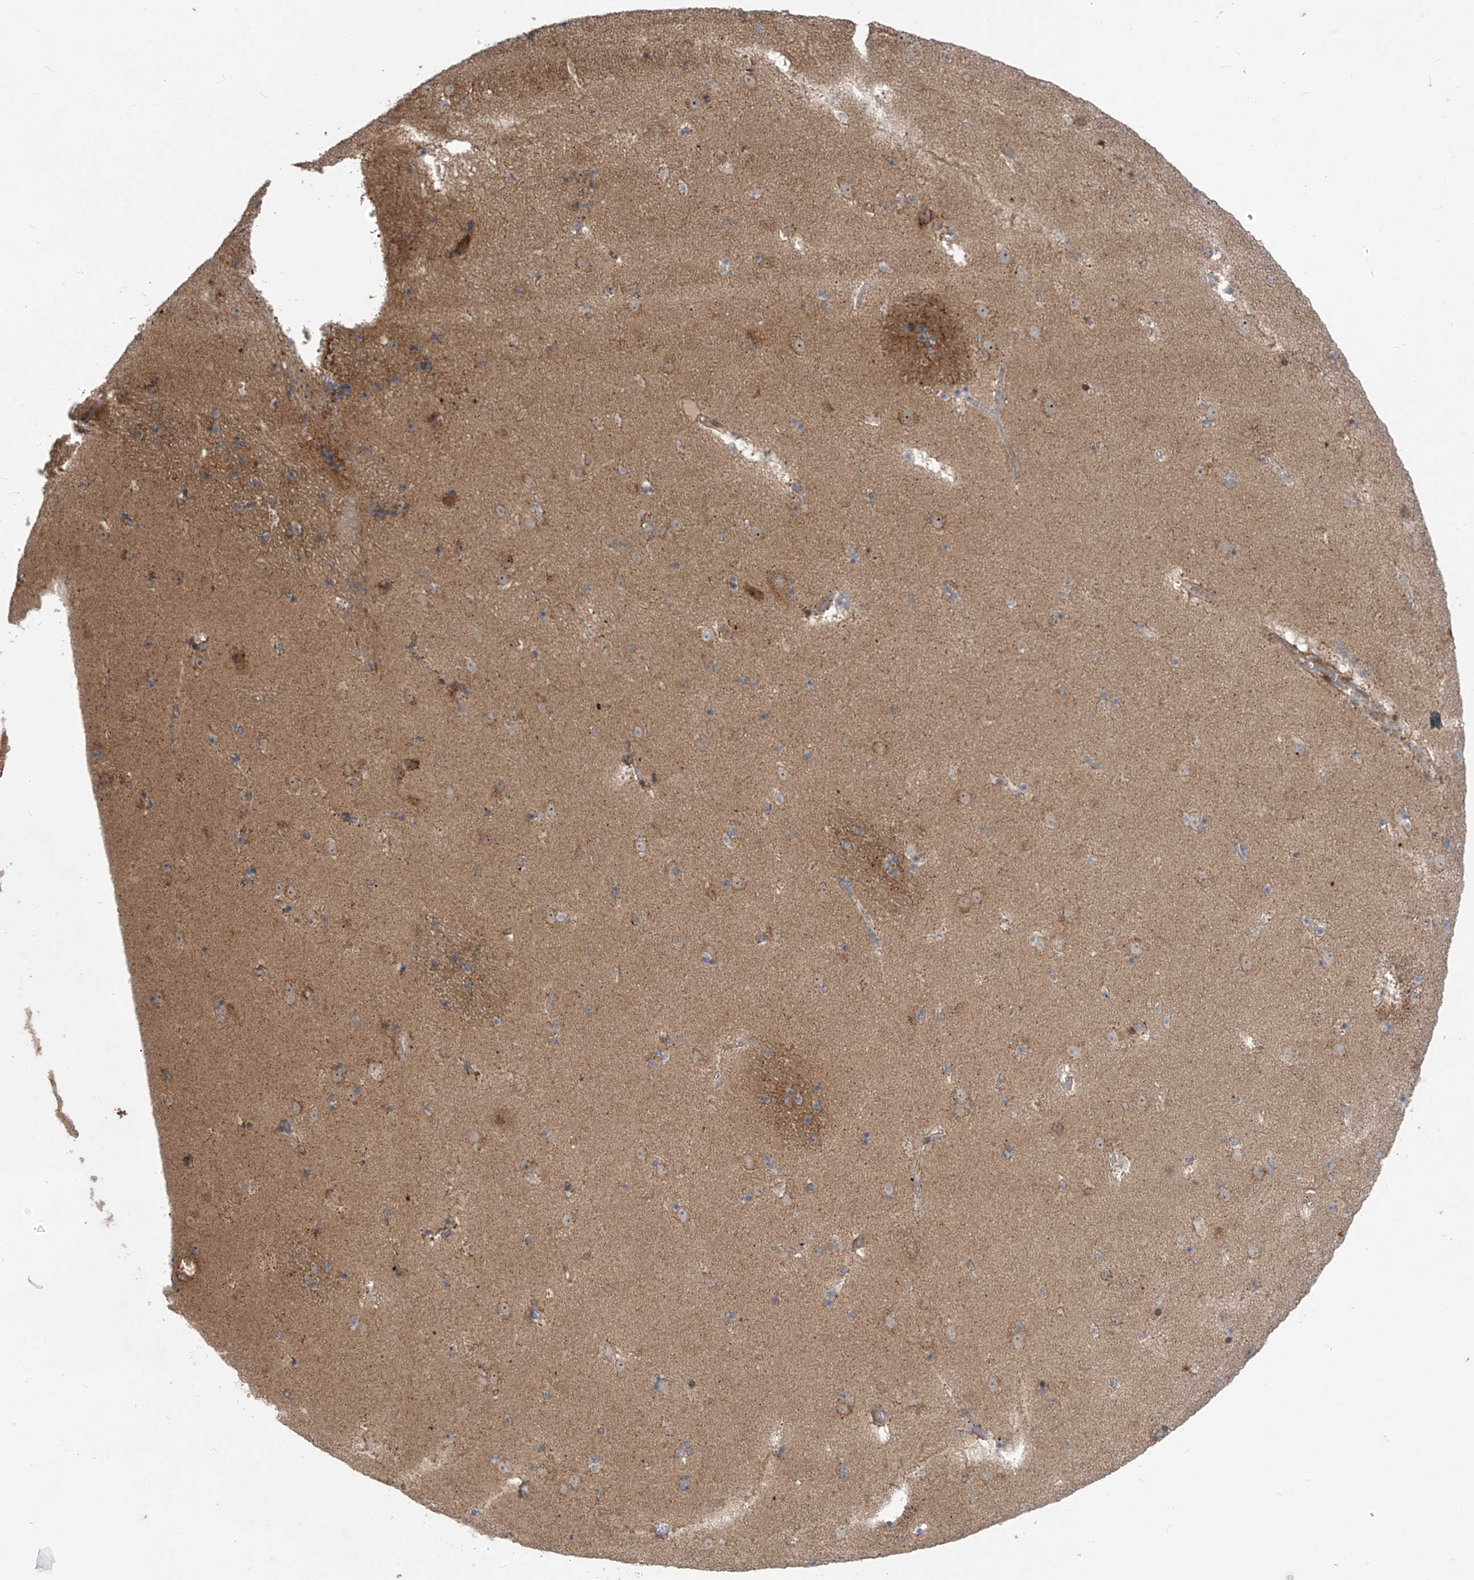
{"staining": {"intensity": "weak", "quantity": "<25%", "location": "cytoplasmic/membranous"}, "tissue": "caudate", "cell_type": "Glial cells", "image_type": "normal", "snomed": [{"axis": "morphology", "description": "Normal tissue, NOS"}, {"axis": "topography", "description": "Lateral ventricle wall"}], "caption": "Immunohistochemical staining of benign human caudate reveals no significant expression in glial cells.", "gene": "KATNIP", "patient": {"sex": "male", "age": 45}}